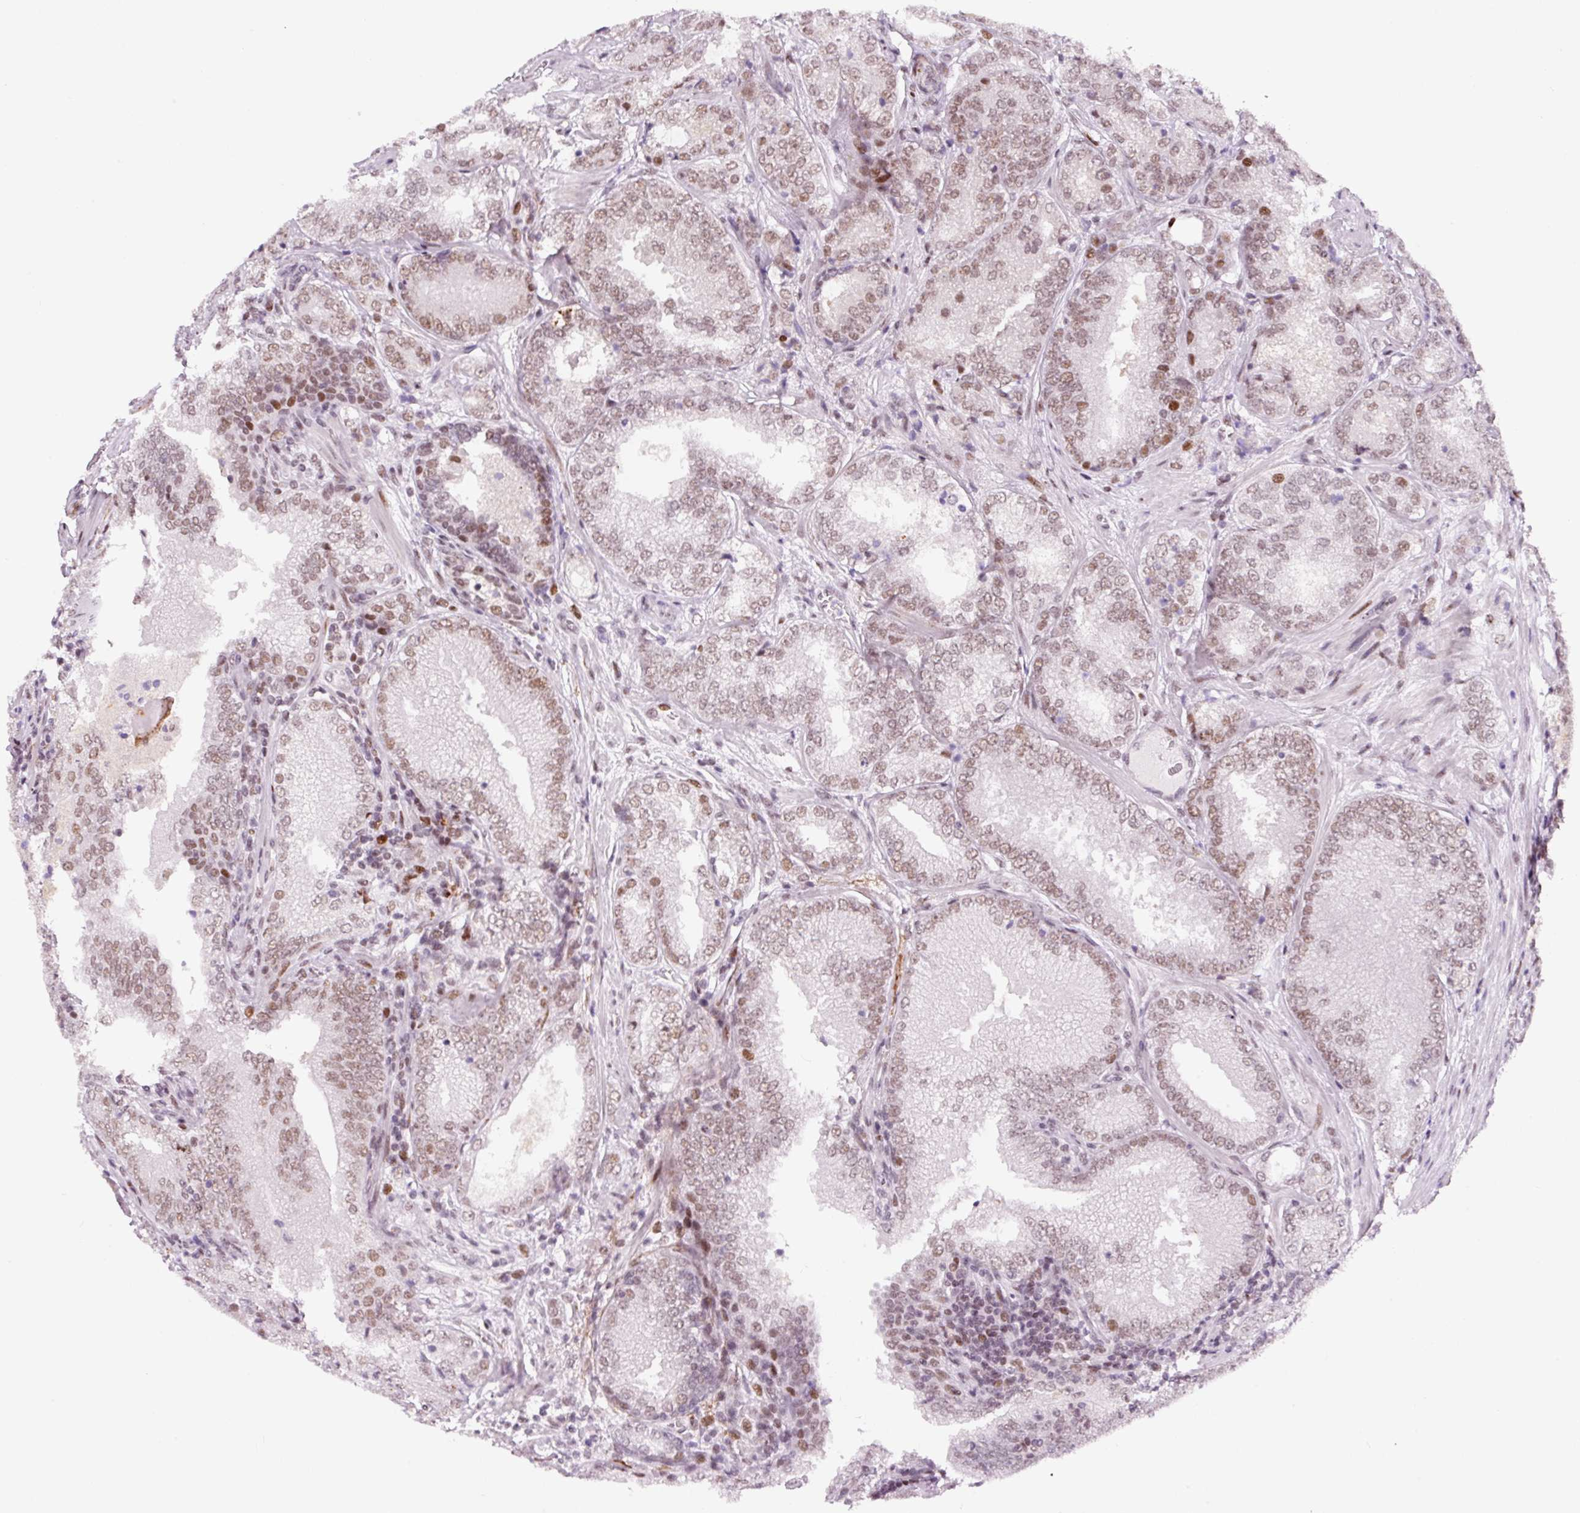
{"staining": {"intensity": "moderate", "quantity": ">75%", "location": "nuclear"}, "tissue": "prostate cancer", "cell_type": "Tumor cells", "image_type": "cancer", "snomed": [{"axis": "morphology", "description": "Adenocarcinoma, High grade"}, {"axis": "topography", "description": "Prostate"}], "caption": "Protein analysis of prostate cancer (adenocarcinoma (high-grade)) tissue demonstrates moderate nuclear positivity in about >75% of tumor cells.", "gene": "CCNL2", "patient": {"sex": "male", "age": 63}}